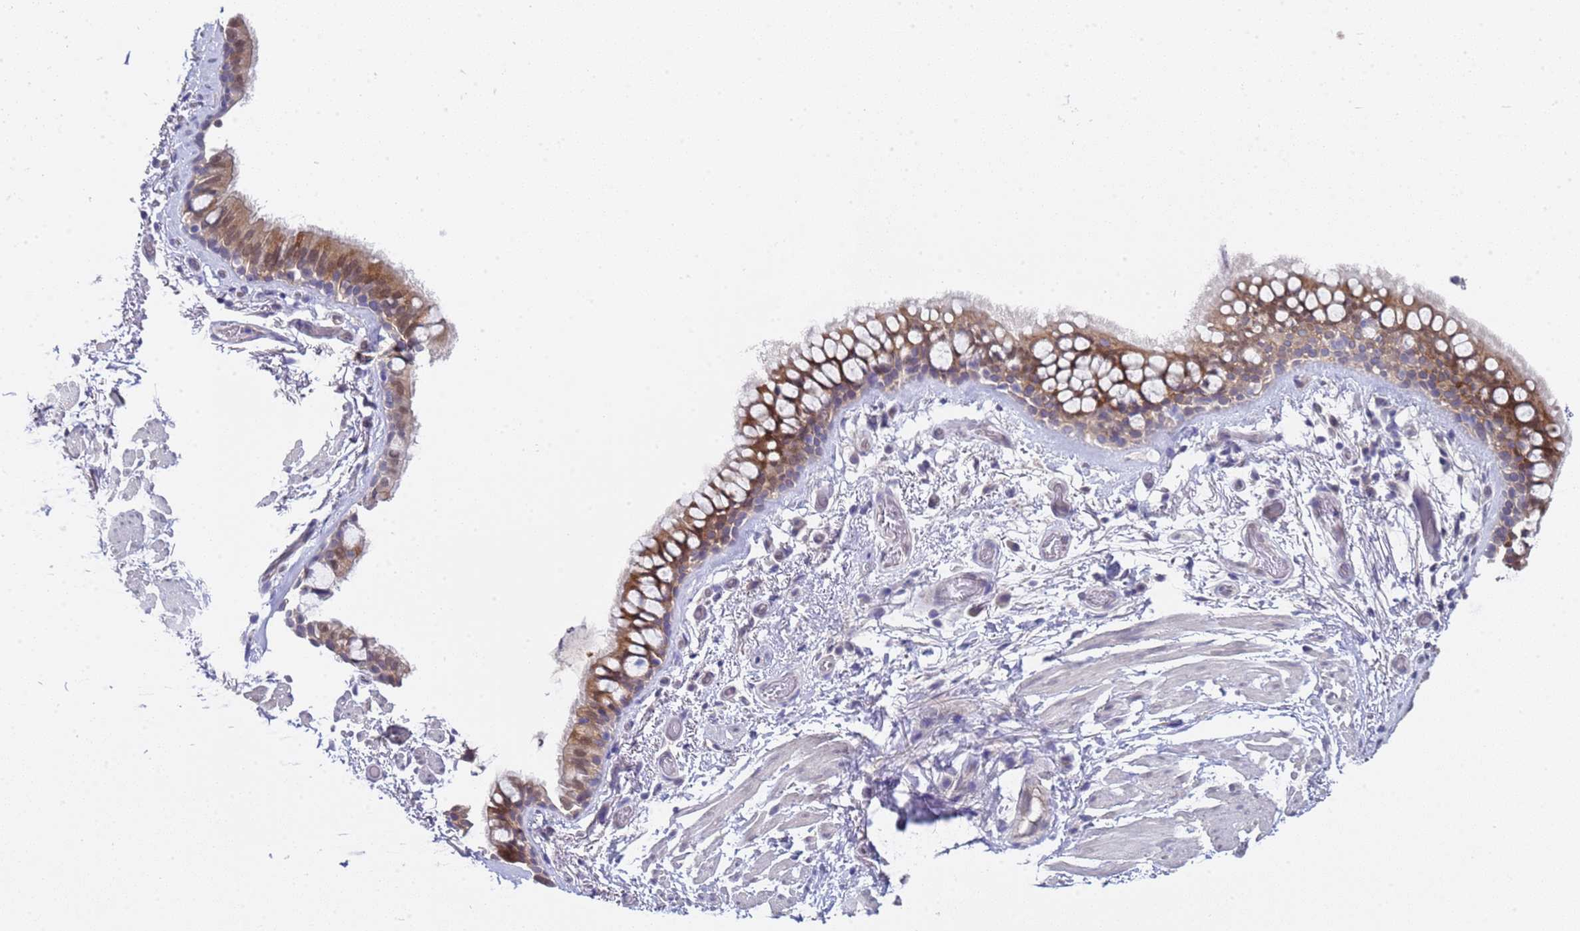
{"staining": {"intensity": "moderate", "quantity": ">75%", "location": "cytoplasmic/membranous"}, "tissue": "bronchus", "cell_type": "Respiratory epithelial cells", "image_type": "normal", "snomed": [{"axis": "morphology", "description": "Normal tissue, NOS"}, {"axis": "topography", "description": "Bronchus"}], "caption": "This is an image of IHC staining of normal bronchus, which shows moderate expression in the cytoplasmic/membranous of respiratory epithelial cells.", "gene": "TRMT10A", "patient": {"sex": "male", "age": 65}}